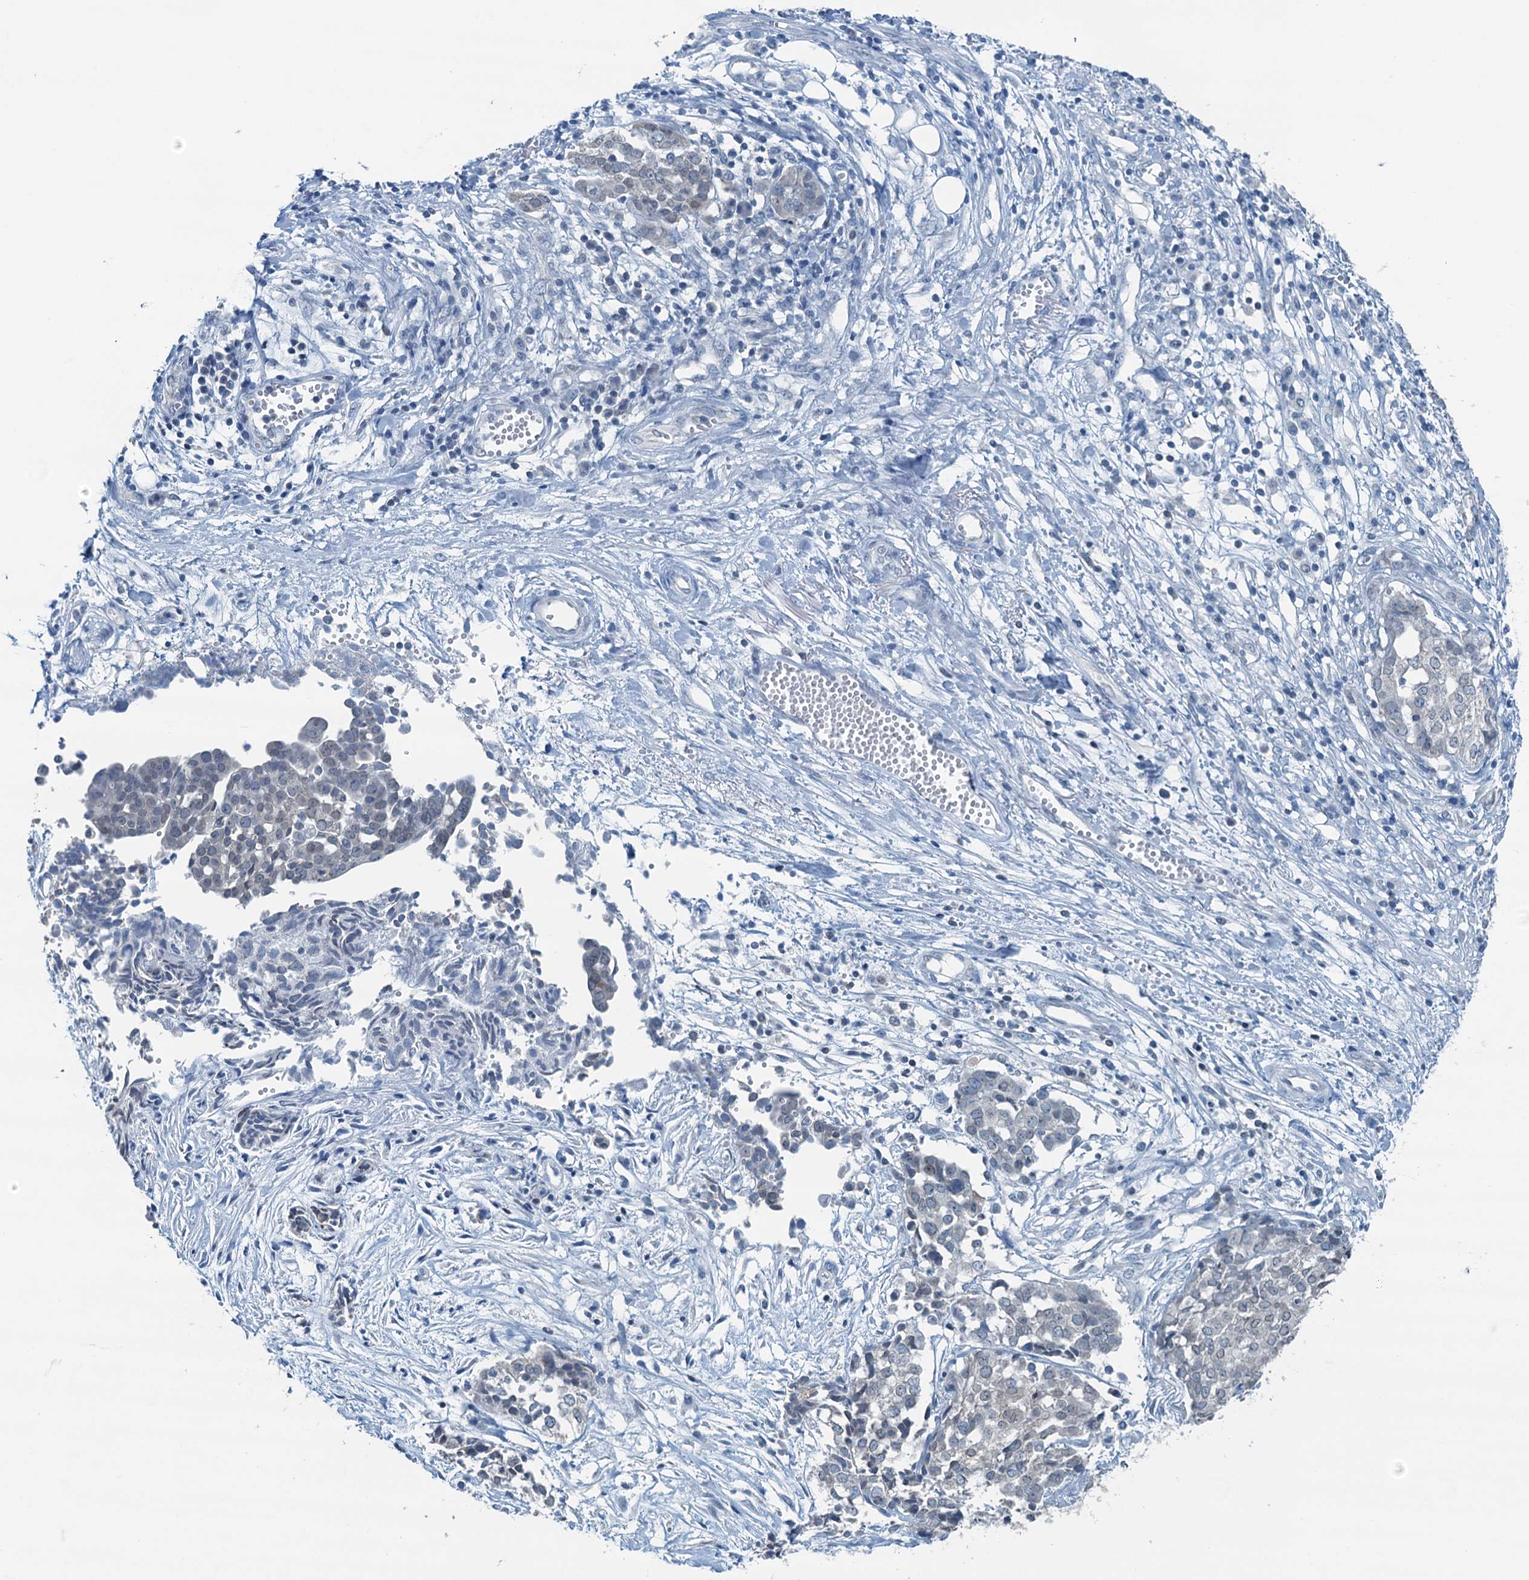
{"staining": {"intensity": "negative", "quantity": "none", "location": "none"}, "tissue": "ovarian cancer", "cell_type": "Tumor cells", "image_type": "cancer", "snomed": [{"axis": "morphology", "description": "Cystadenocarcinoma, serous, NOS"}, {"axis": "topography", "description": "Soft tissue"}, {"axis": "topography", "description": "Ovary"}], "caption": "Human serous cystadenocarcinoma (ovarian) stained for a protein using immunohistochemistry shows no positivity in tumor cells.", "gene": "C11orf54", "patient": {"sex": "female", "age": 57}}